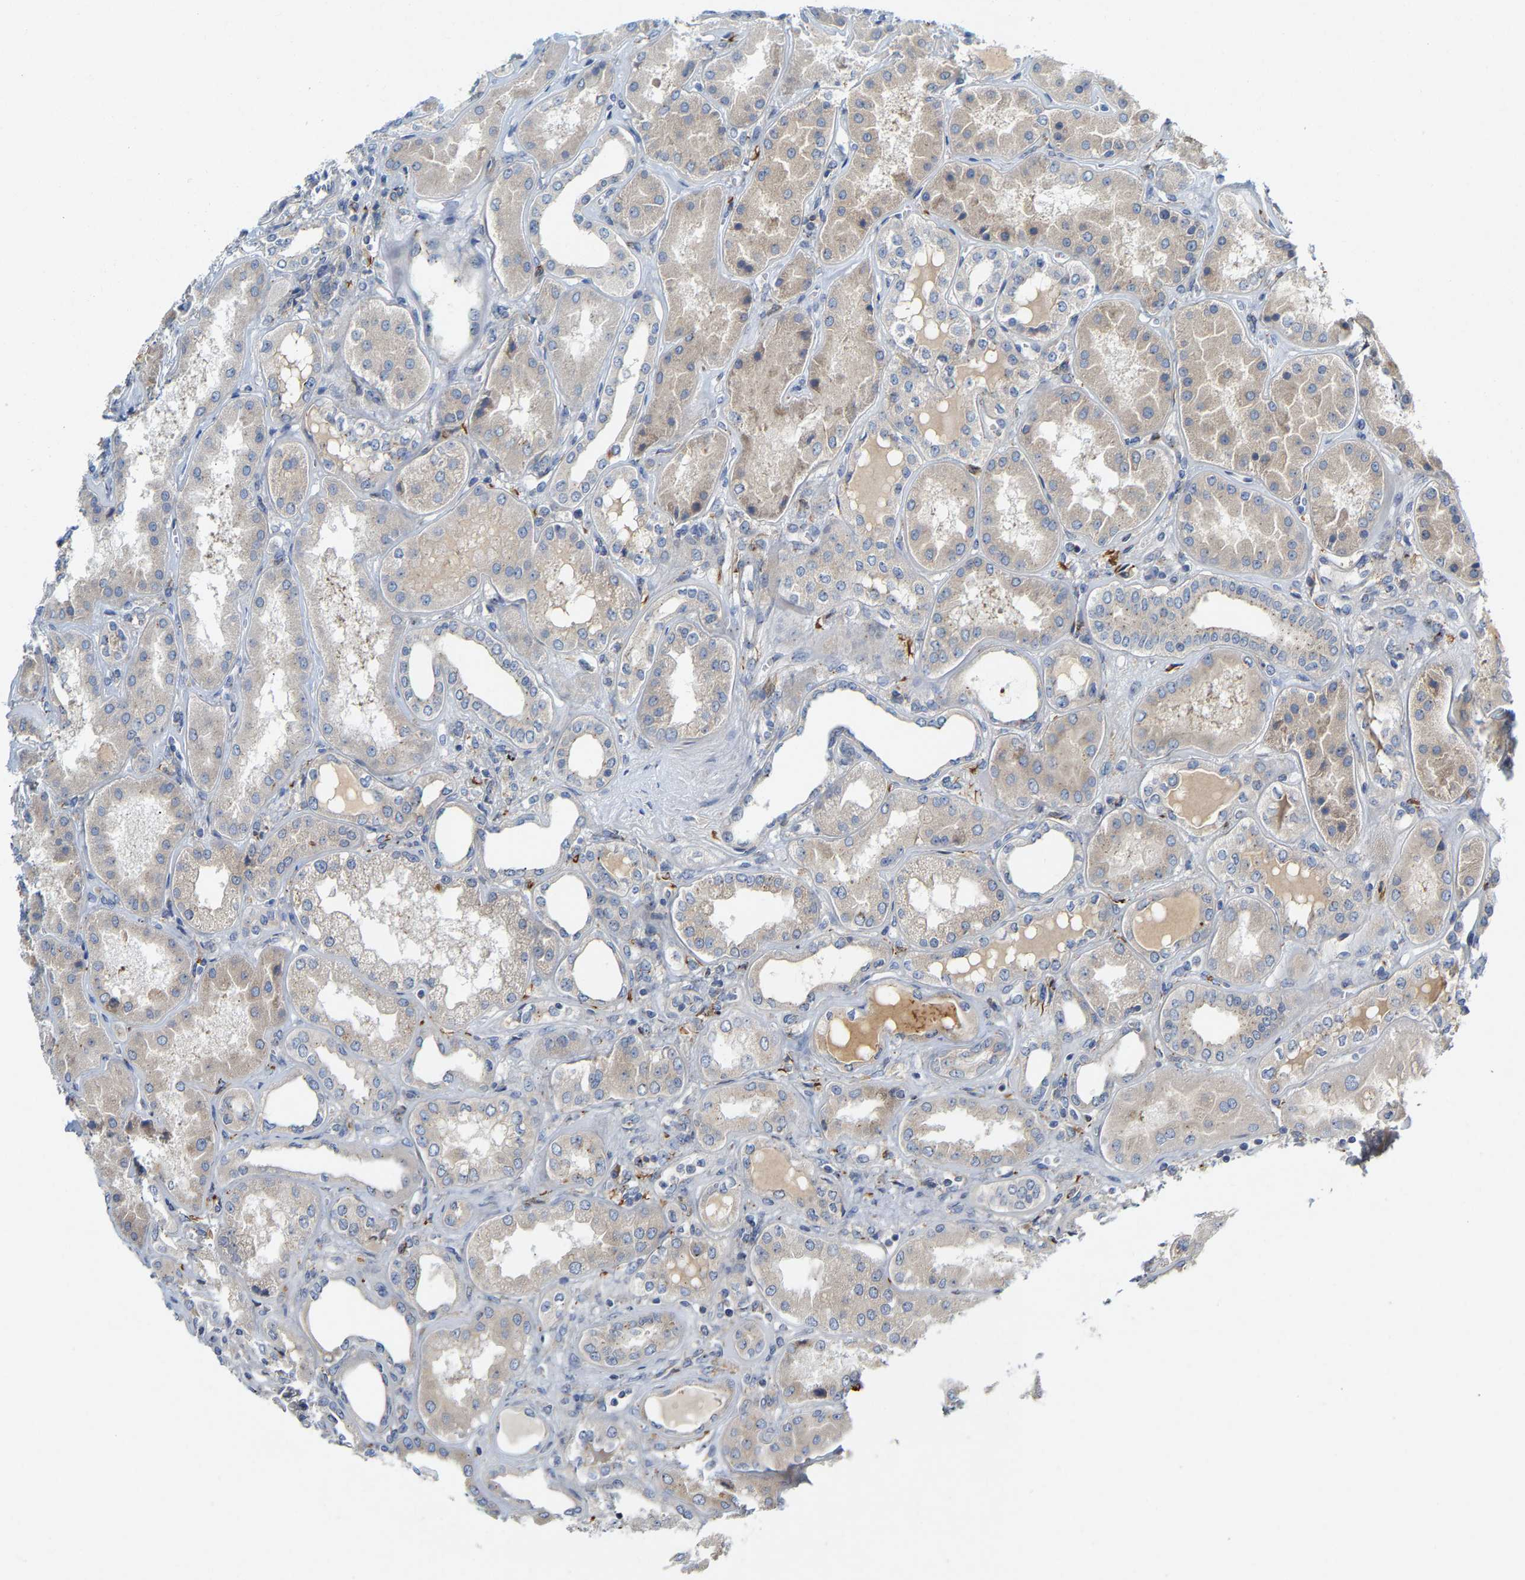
{"staining": {"intensity": "weak", "quantity": "25%-75%", "location": "cytoplasmic/membranous"}, "tissue": "kidney", "cell_type": "Cells in glomeruli", "image_type": "normal", "snomed": [{"axis": "morphology", "description": "Normal tissue, NOS"}, {"axis": "topography", "description": "Kidney"}], "caption": "This is a photomicrograph of IHC staining of normal kidney, which shows weak expression in the cytoplasmic/membranous of cells in glomeruli.", "gene": "PCNT", "patient": {"sex": "female", "age": 56}}